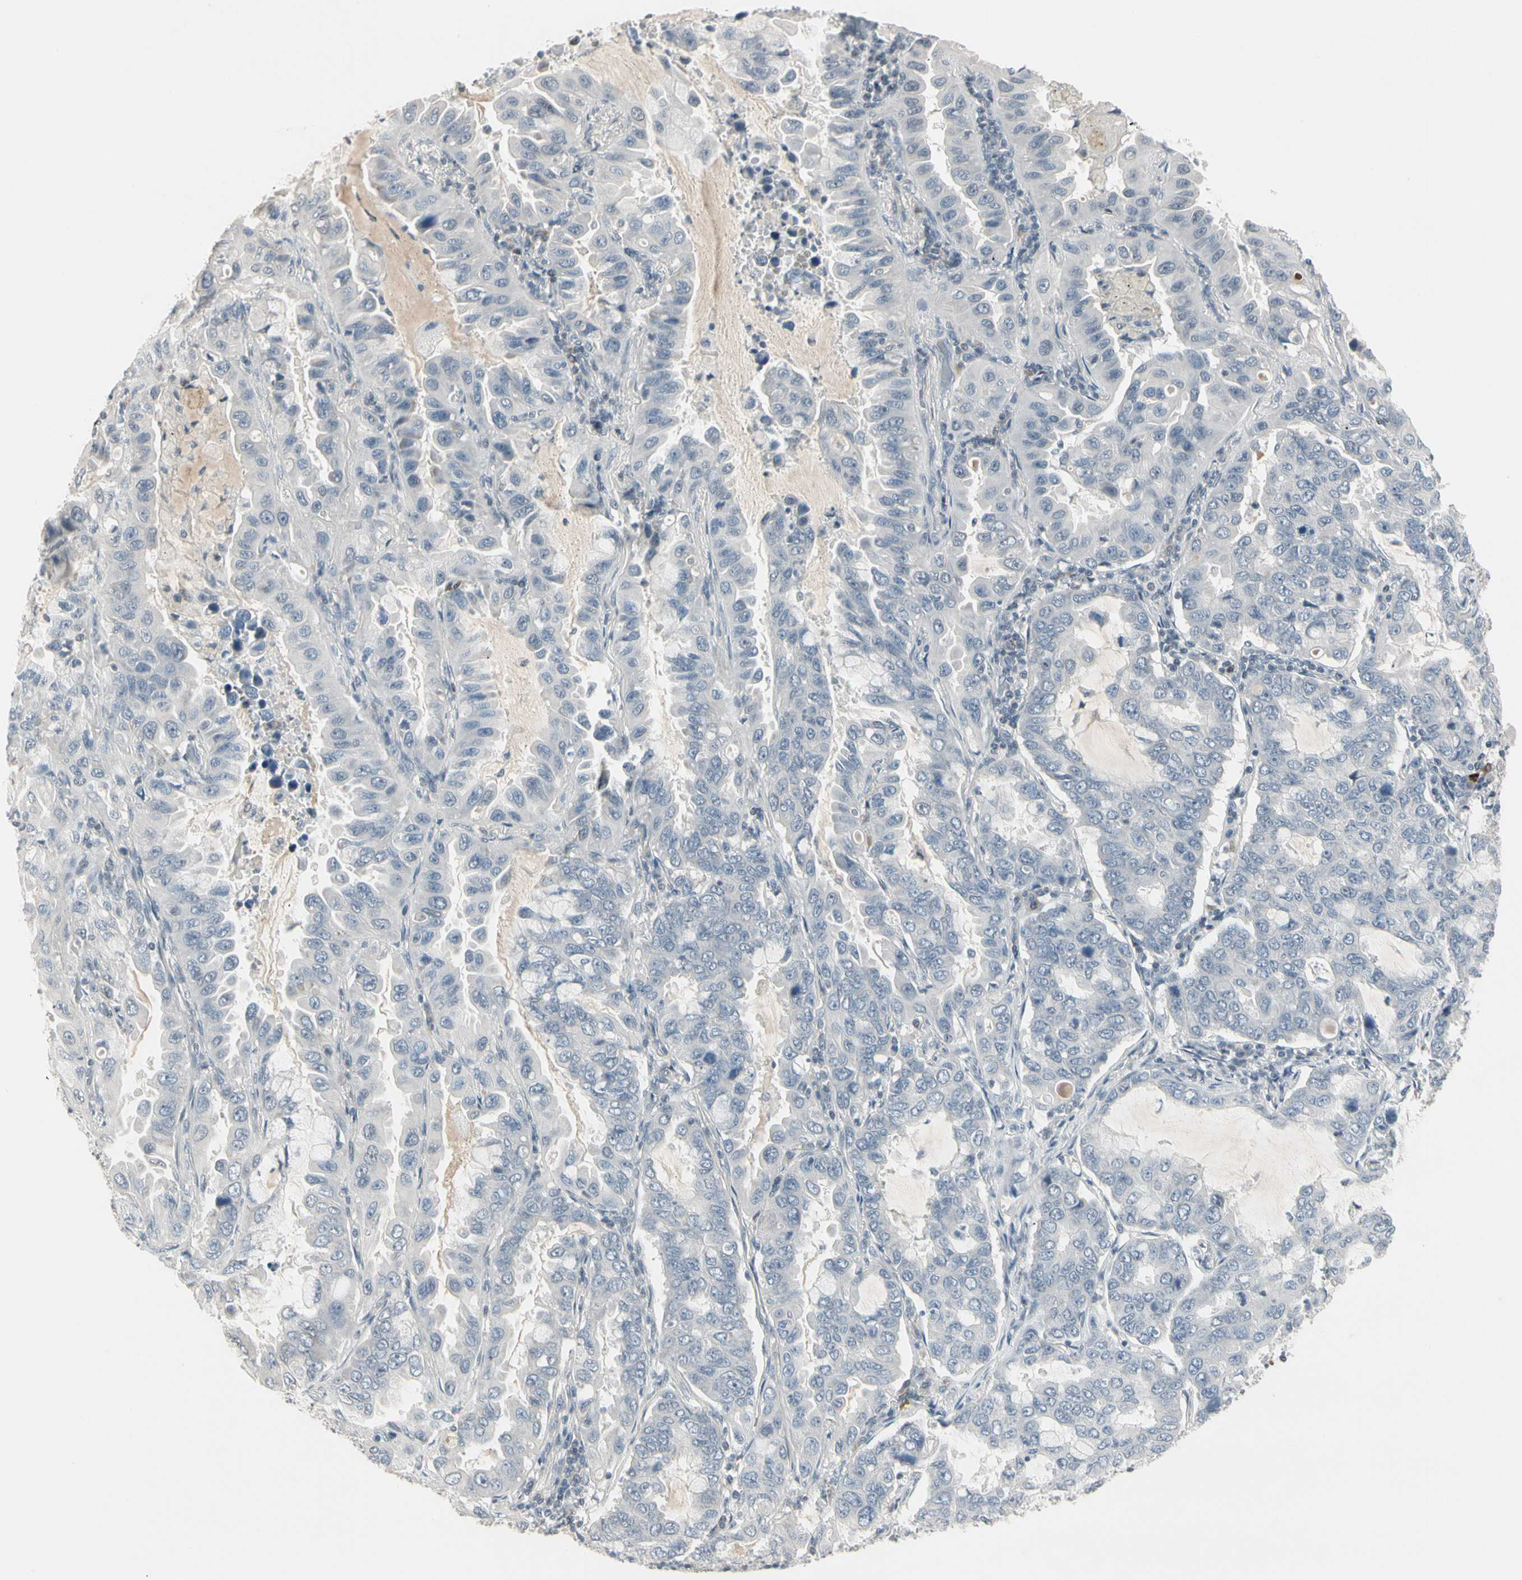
{"staining": {"intensity": "negative", "quantity": "none", "location": "none"}, "tissue": "lung cancer", "cell_type": "Tumor cells", "image_type": "cancer", "snomed": [{"axis": "morphology", "description": "Adenocarcinoma, NOS"}, {"axis": "topography", "description": "Lung"}], "caption": "High power microscopy image of an IHC histopathology image of adenocarcinoma (lung), revealing no significant positivity in tumor cells.", "gene": "DMPK", "patient": {"sex": "male", "age": 64}}